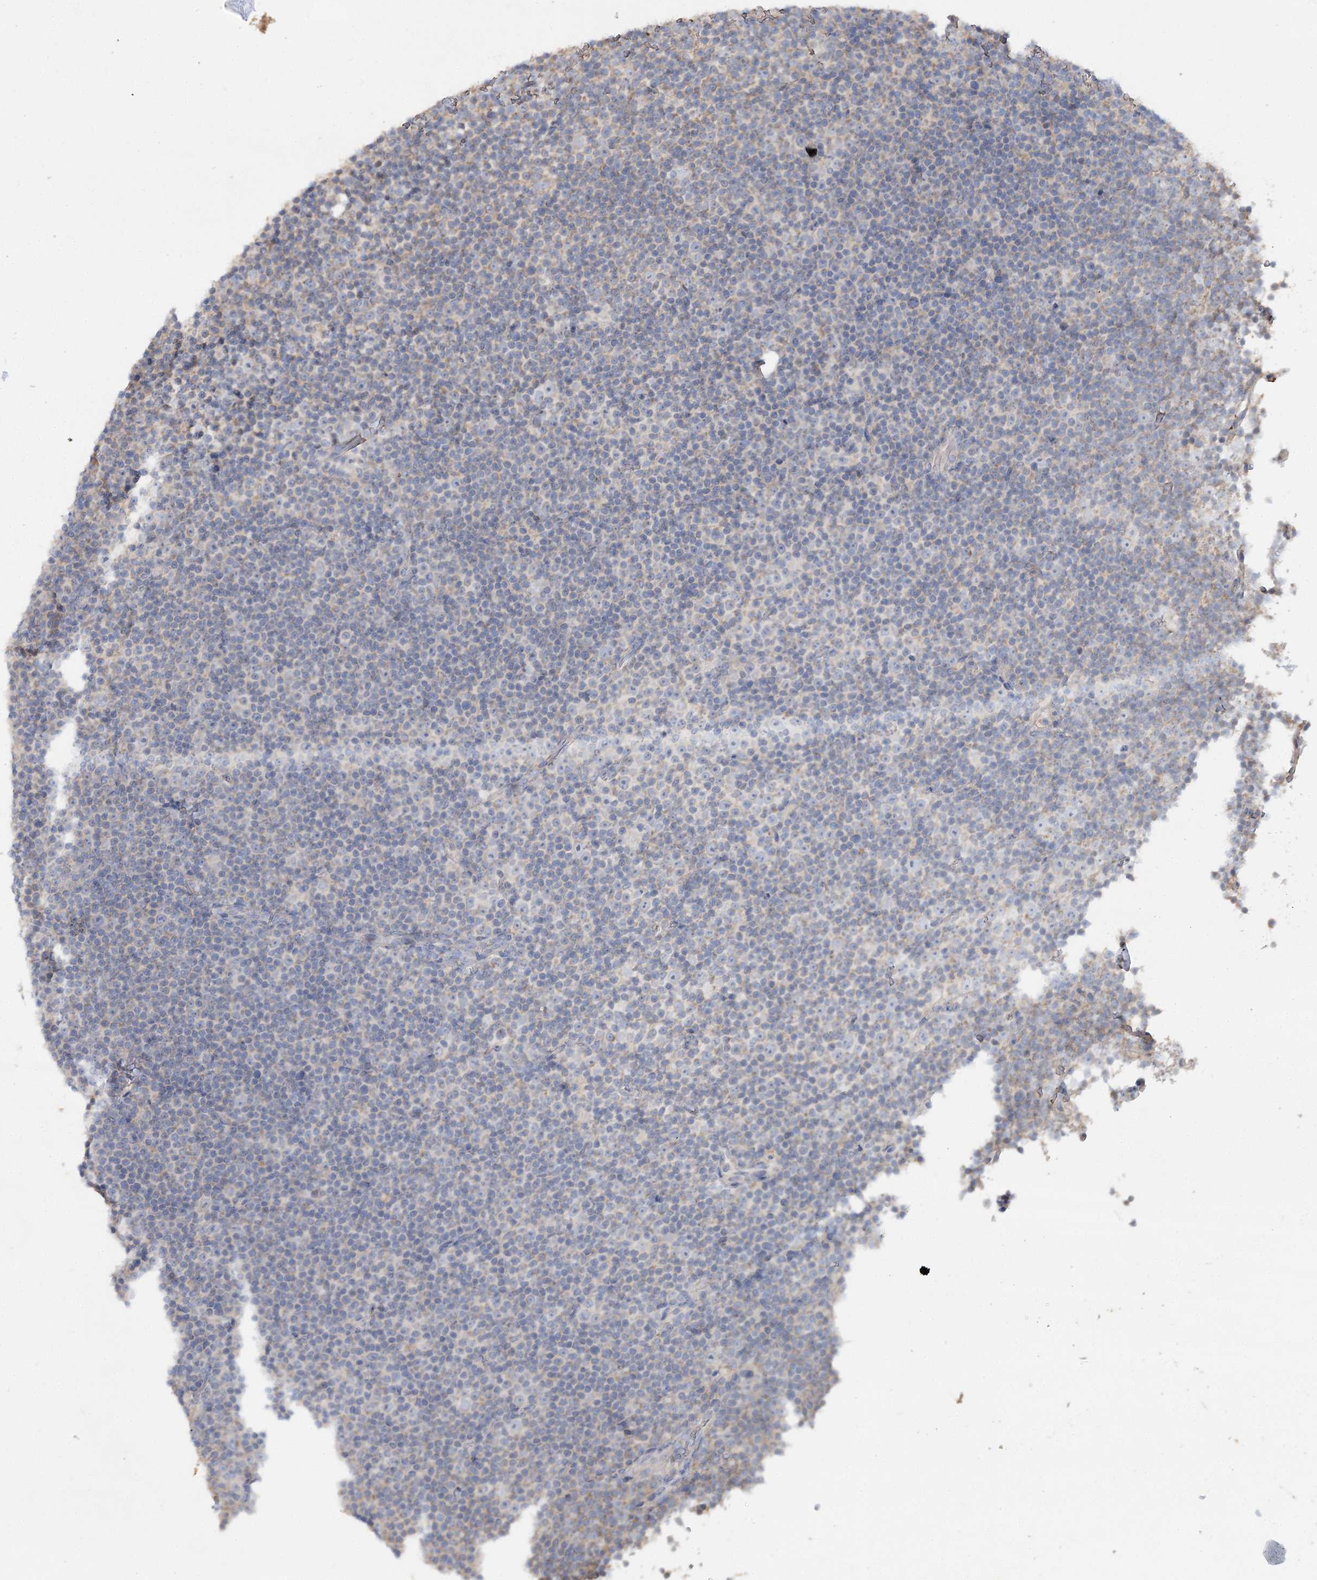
{"staining": {"intensity": "weak", "quantity": "<25%", "location": "cytoplasmic/membranous"}, "tissue": "lymphoma", "cell_type": "Tumor cells", "image_type": "cancer", "snomed": [{"axis": "morphology", "description": "Malignant lymphoma, non-Hodgkin's type, Low grade"}, {"axis": "topography", "description": "Lymph node"}], "caption": "The image demonstrates no significant expression in tumor cells of lymphoma.", "gene": "TMEM187", "patient": {"sex": "female", "age": 67}}